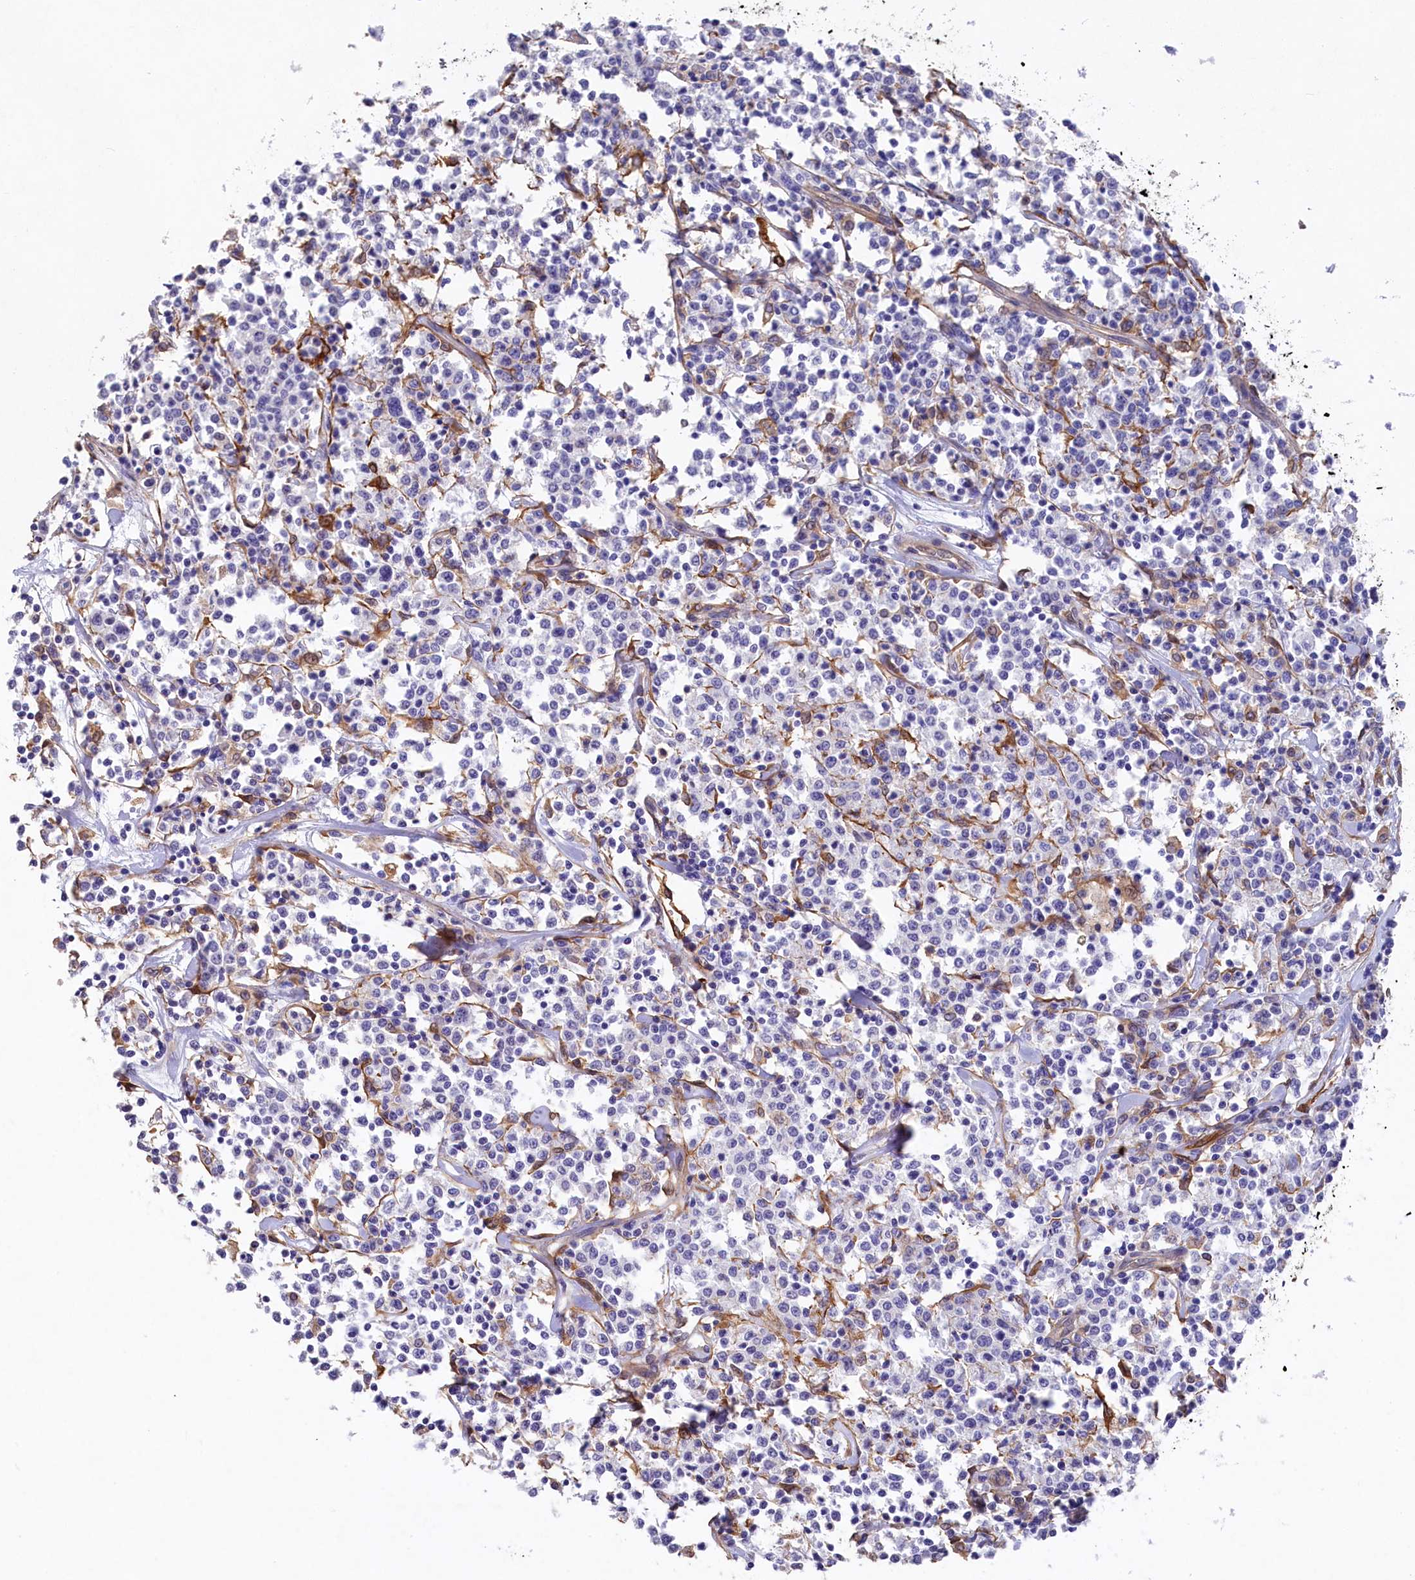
{"staining": {"intensity": "negative", "quantity": "none", "location": "none"}, "tissue": "lymphoma", "cell_type": "Tumor cells", "image_type": "cancer", "snomed": [{"axis": "morphology", "description": "Malignant lymphoma, non-Hodgkin's type, Low grade"}, {"axis": "topography", "description": "Small intestine"}], "caption": "Immunohistochemical staining of low-grade malignant lymphoma, non-Hodgkin's type demonstrates no significant staining in tumor cells.", "gene": "LHFPL4", "patient": {"sex": "female", "age": 59}}